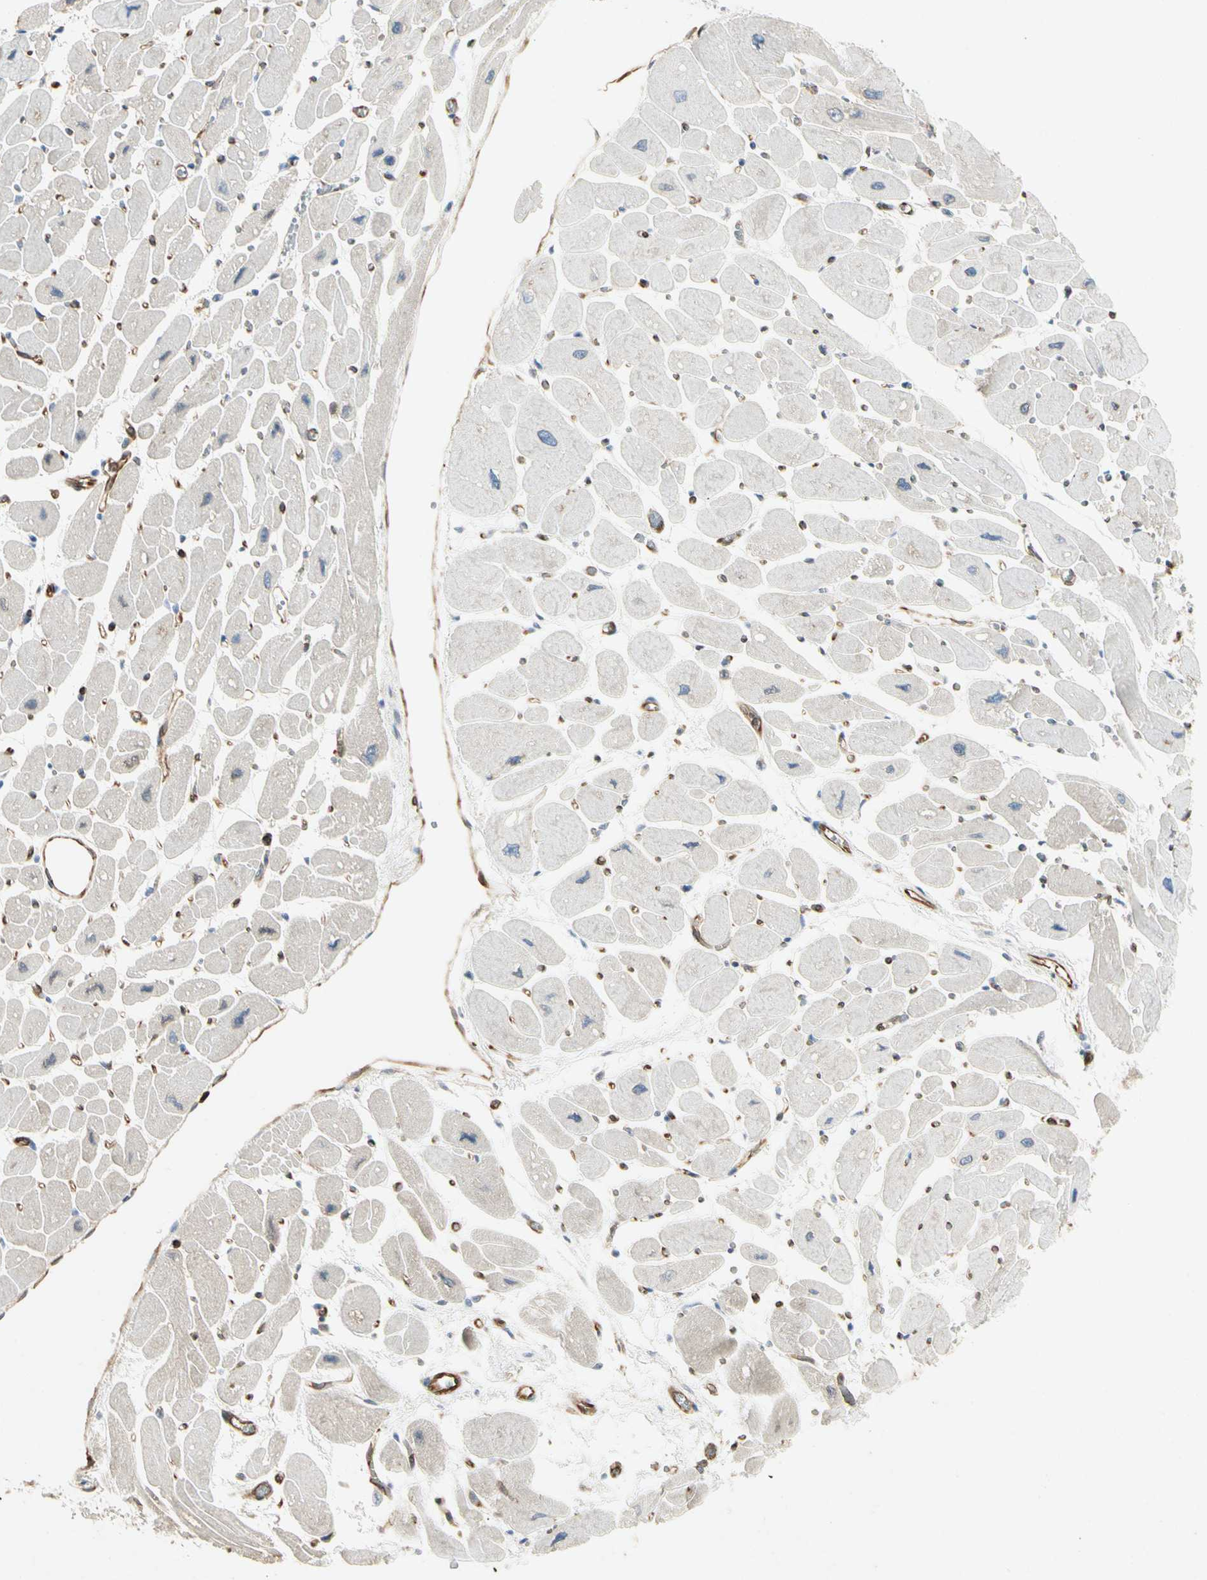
{"staining": {"intensity": "negative", "quantity": "none", "location": "none"}, "tissue": "heart muscle", "cell_type": "Cardiomyocytes", "image_type": "normal", "snomed": [{"axis": "morphology", "description": "Normal tissue, NOS"}, {"axis": "topography", "description": "Heart"}], "caption": "High power microscopy image of an IHC photomicrograph of unremarkable heart muscle, revealing no significant staining in cardiomyocytes.", "gene": "TAPBP", "patient": {"sex": "female", "age": 54}}